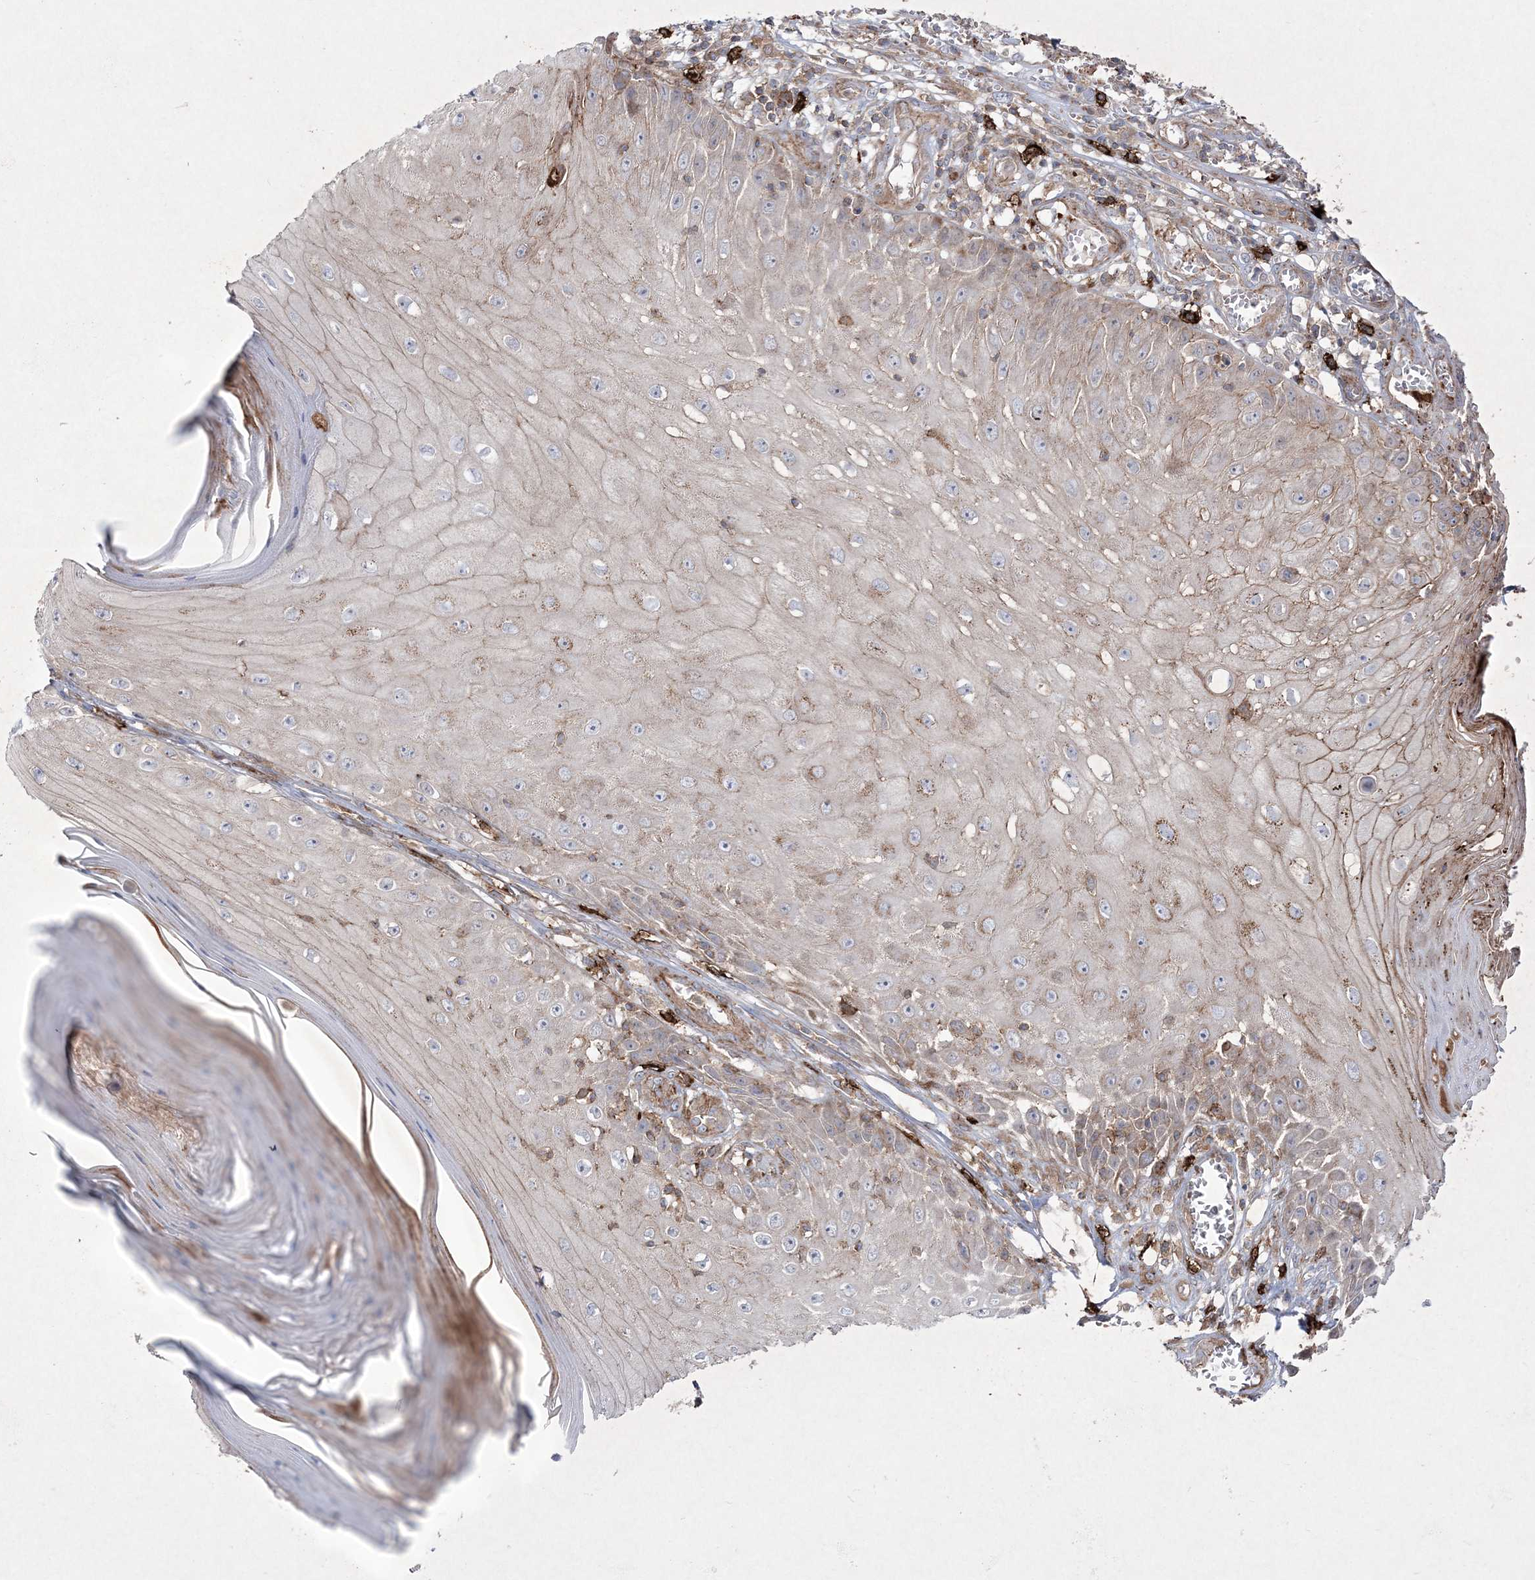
{"staining": {"intensity": "negative", "quantity": "none", "location": "none"}, "tissue": "skin cancer", "cell_type": "Tumor cells", "image_type": "cancer", "snomed": [{"axis": "morphology", "description": "Squamous cell carcinoma, NOS"}, {"axis": "topography", "description": "Skin"}], "caption": "High magnification brightfield microscopy of skin squamous cell carcinoma stained with DAB (3,3'-diaminobenzidine) (brown) and counterstained with hematoxylin (blue): tumor cells show no significant expression.", "gene": "RICTOR", "patient": {"sex": "female", "age": 73}}